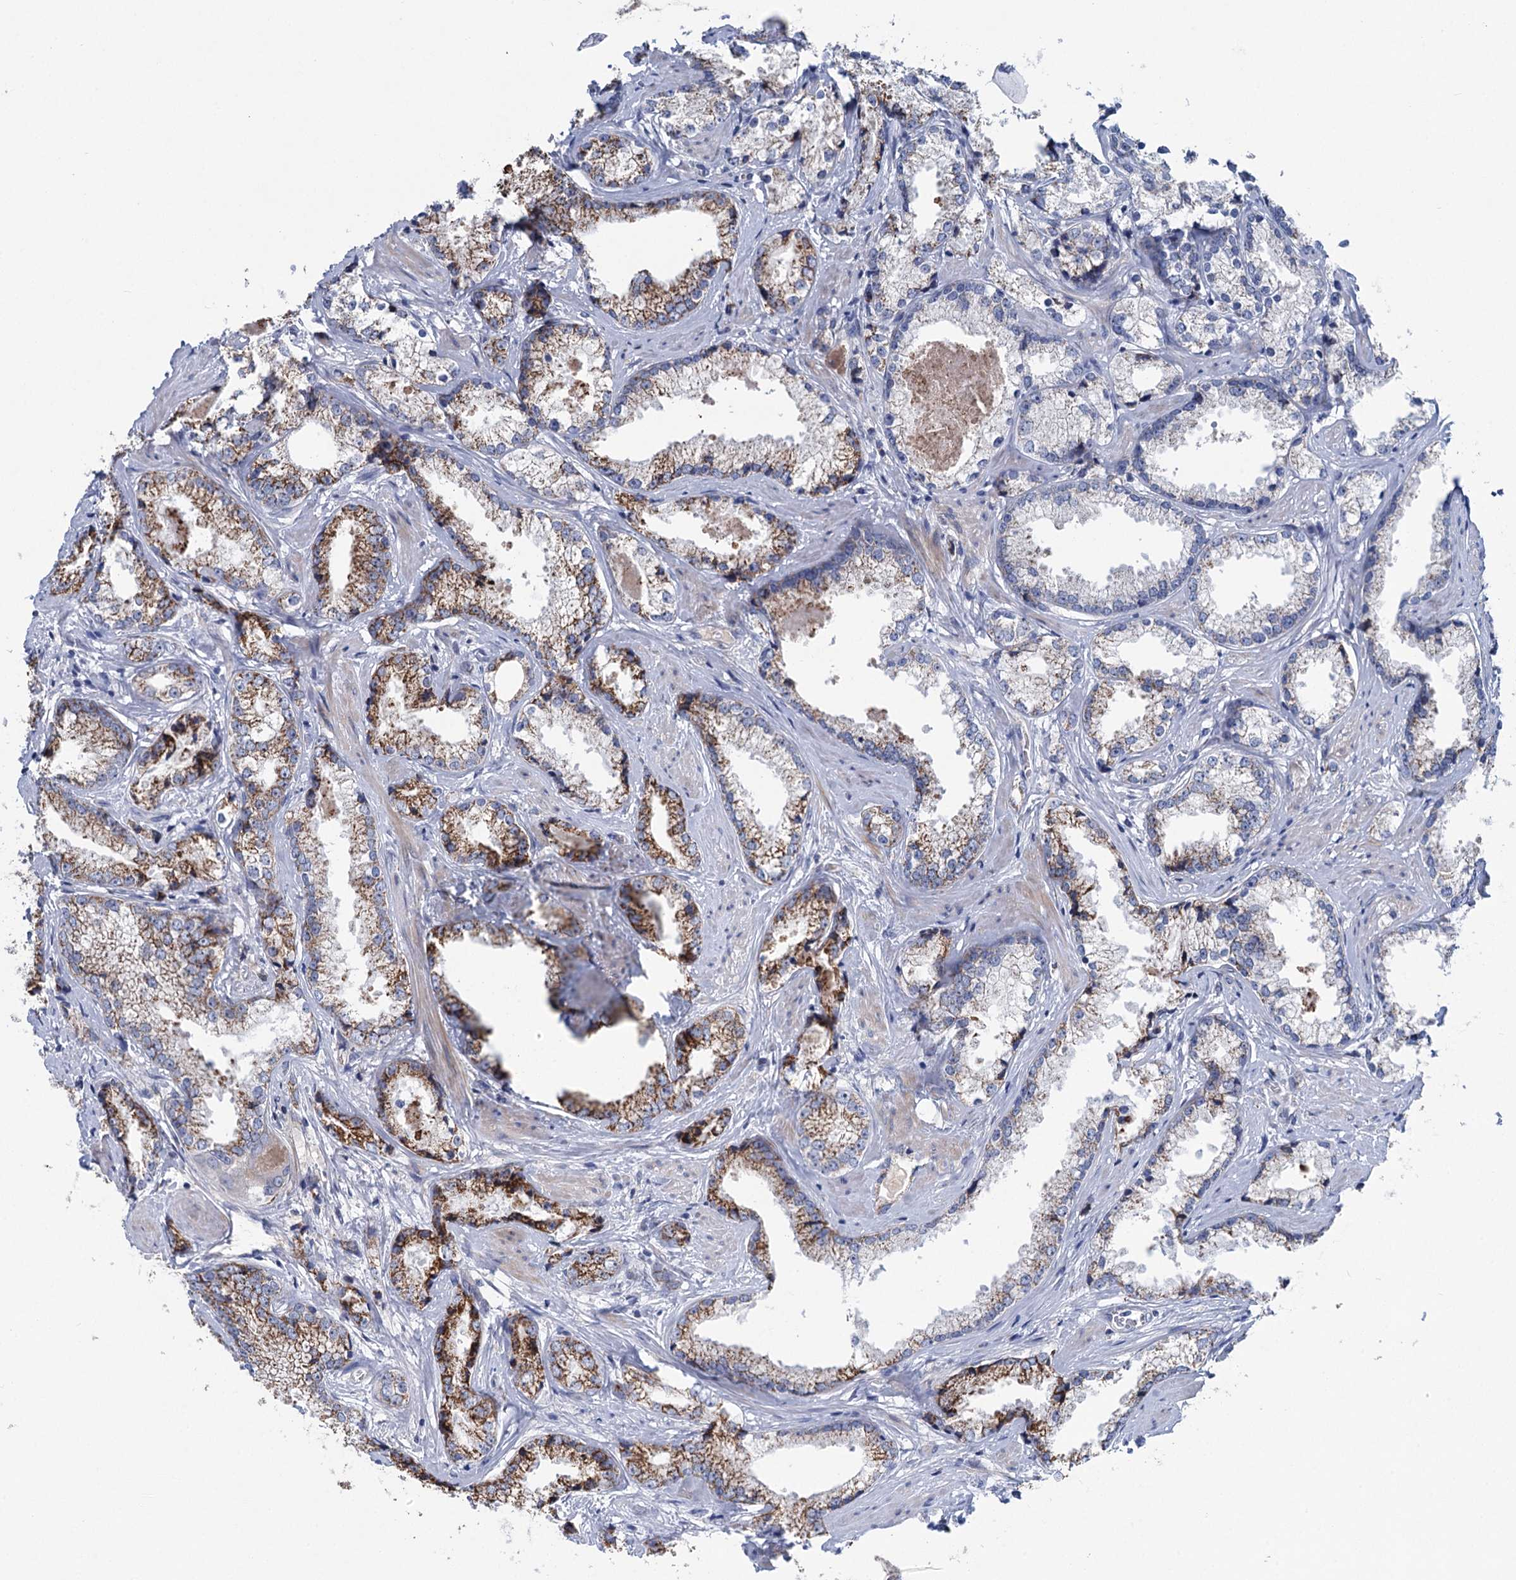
{"staining": {"intensity": "moderate", "quantity": "<25%", "location": "cytoplasmic/membranous"}, "tissue": "prostate cancer", "cell_type": "Tumor cells", "image_type": "cancer", "snomed": [{"axis": "morphology", "description": "Adenocarcinoma, High grade"}, {"axis": "topography", "description": "Prostate"}], "caption": "An IHC histopathology image of tumor tissue is shown. Protein staining in brown shows moderate cytoplasmic/membranous positivity in high-grade adenocarcinoma (prostate) within tumor cells.", "gene": "CHDH", "patient": {"sex": "male", "age": 66}}